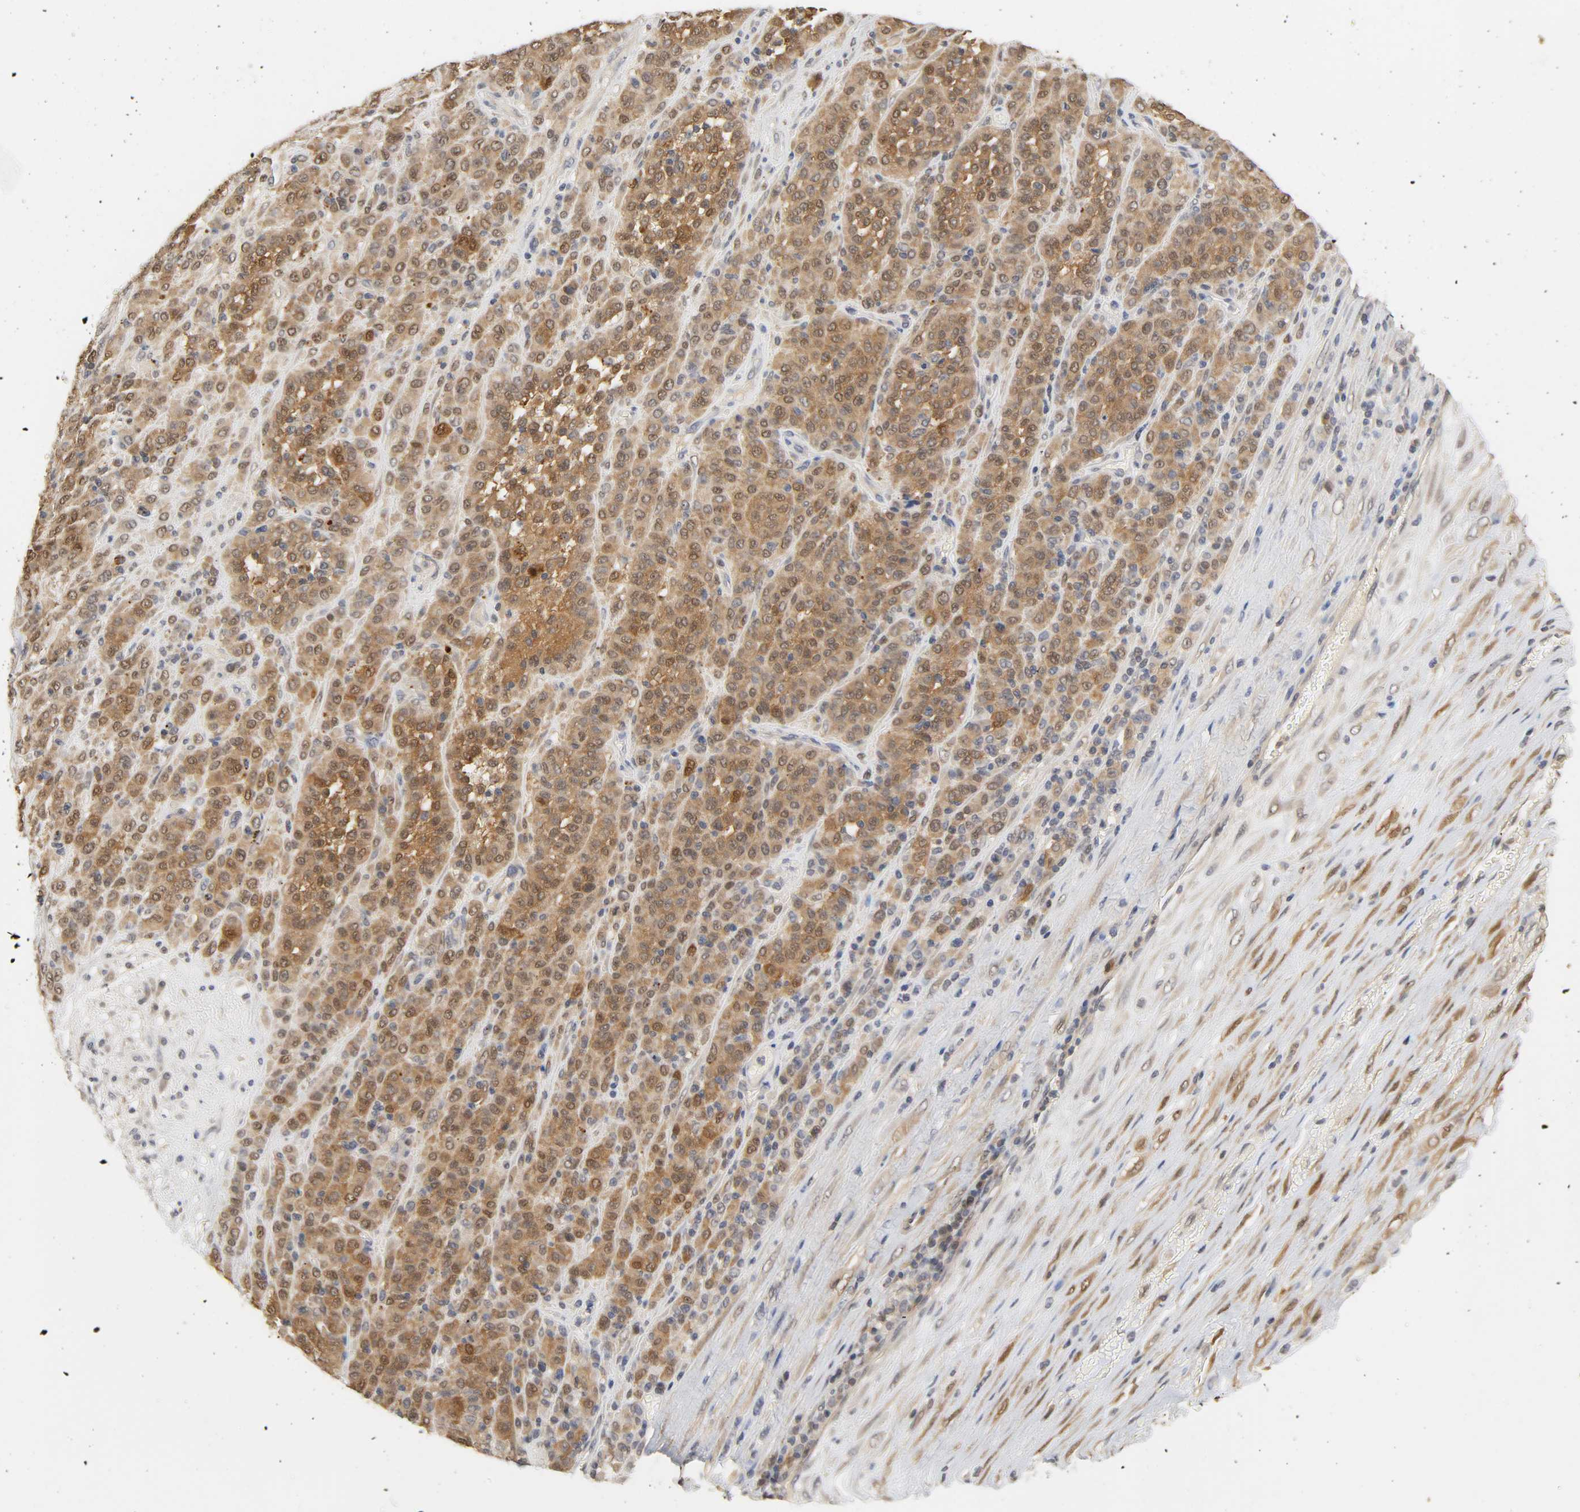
{"staining": {"intensity": "moderate", "quantity": ">75%", "location": "cytoplasmic/membranous"}, "tissue": "melanoma", "cell_type": "Tumor cells", "image_type": "cancer", "snomed": [{"axis": "morphology", "description": "Malignant melanoma, Metastatic site"}, {"axis": "topography", "description": "Pancreas"}], "caption": "Protein staining displays moderate cytoplasmic/membranous staining in approximately >75% of tumor cells in melanoma.", "gene": "MIF", "patient": {"sex": "female", "age": 30}}